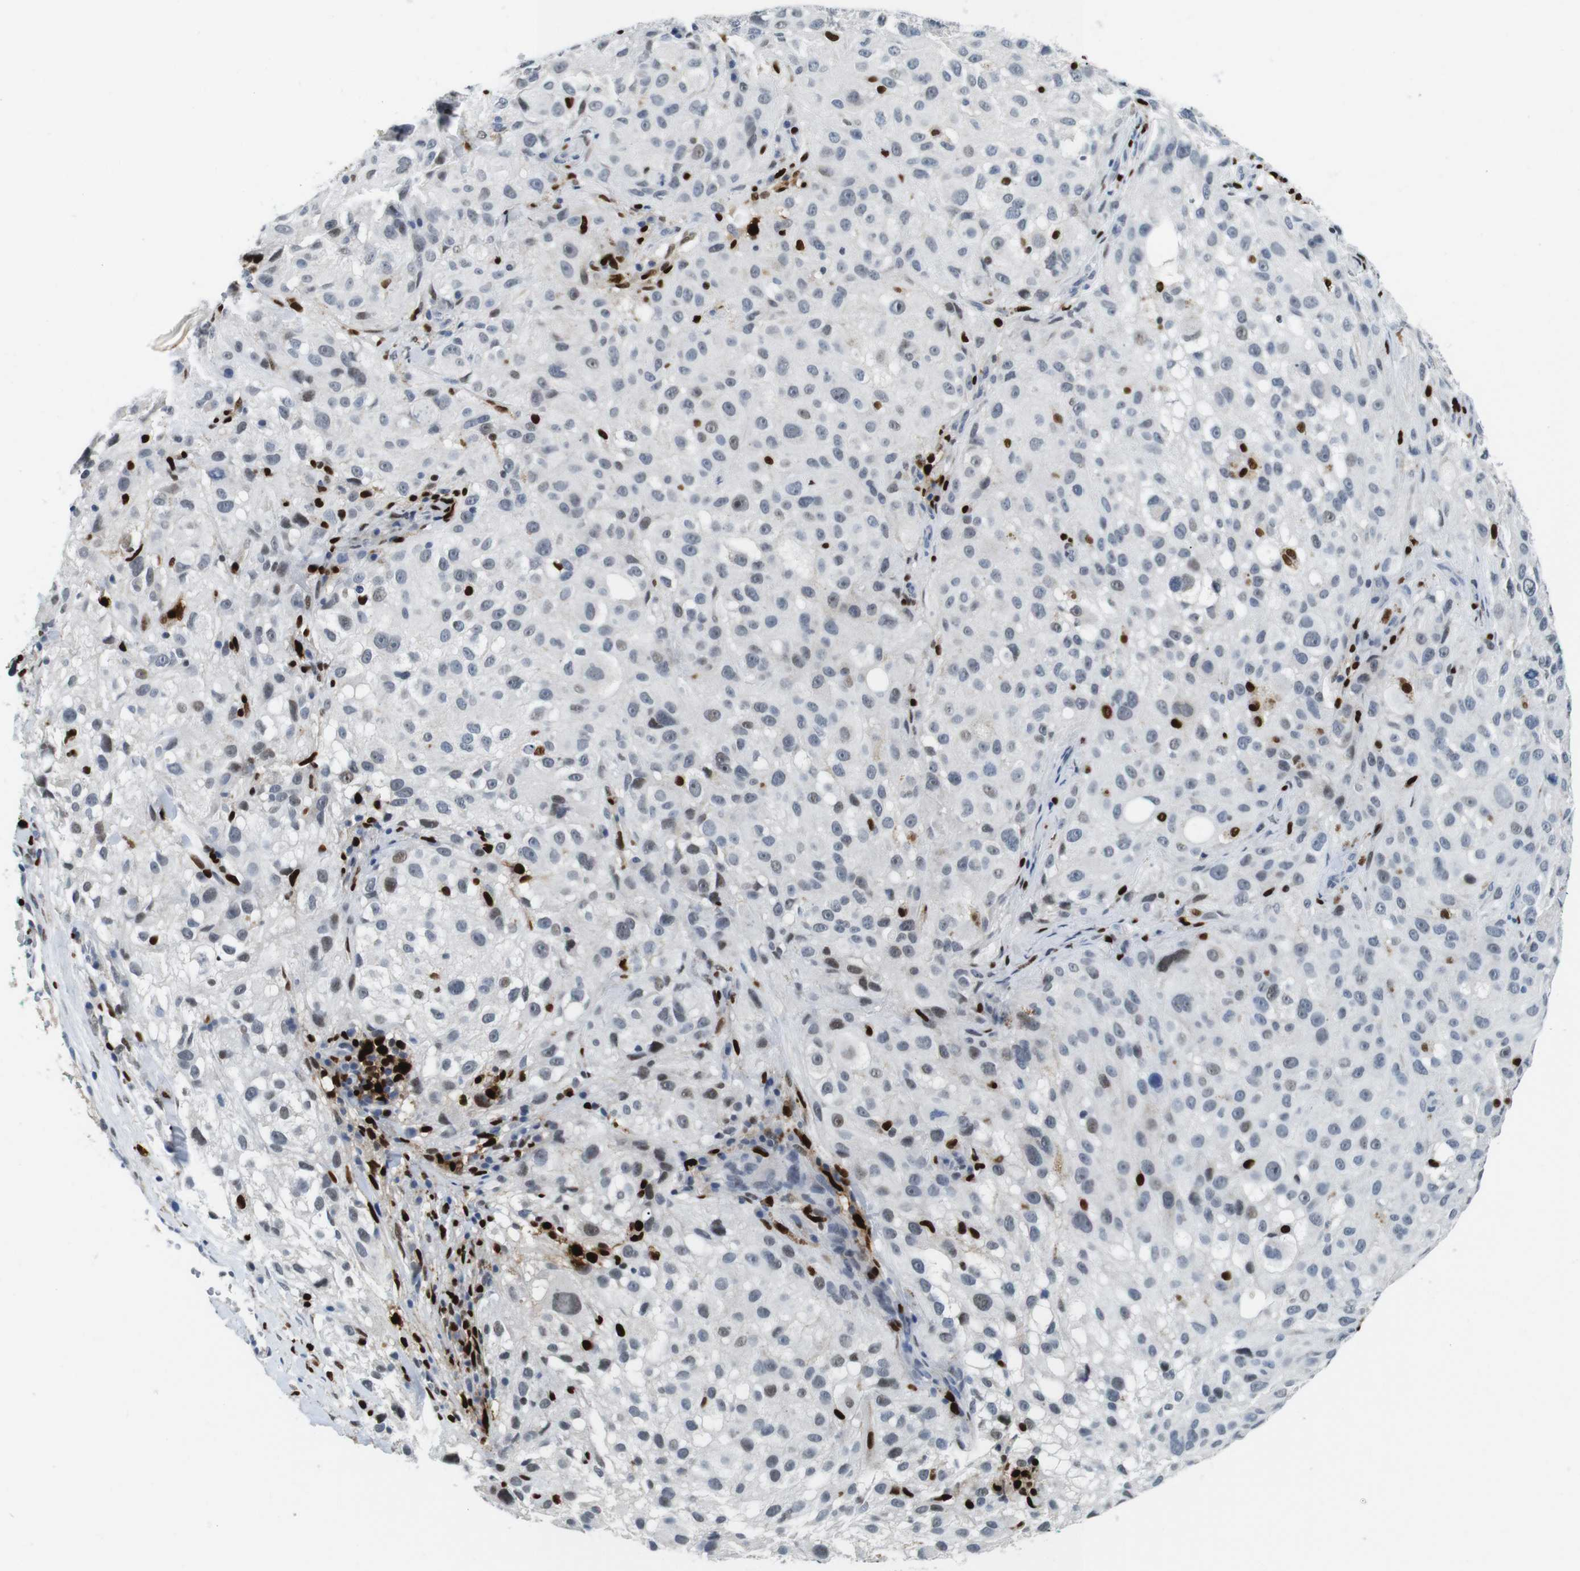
{"staining": {"intensity": "weak", "quantity": "<25%", "location": "nuclear"}, "tissue": "melanoma", "cell_type": "Tumor cells", "image_type": "cancer", "snomed": [{"axis": "morphology", "description": "Necrosis, NOS"}, {"axis": "morphology", "description": "Malignant melanoma, NOS"}, {"axis": "topography", "description": "Skin"}], "caption": "High magnification brightfield microscopy of malignant melanoma stained with DAB (brown) and counterstained with hematoxylin (blue): tumor cells show no significant staining.", "gene": "IRF8", "patient": {"sex": "female", "age": 87}}